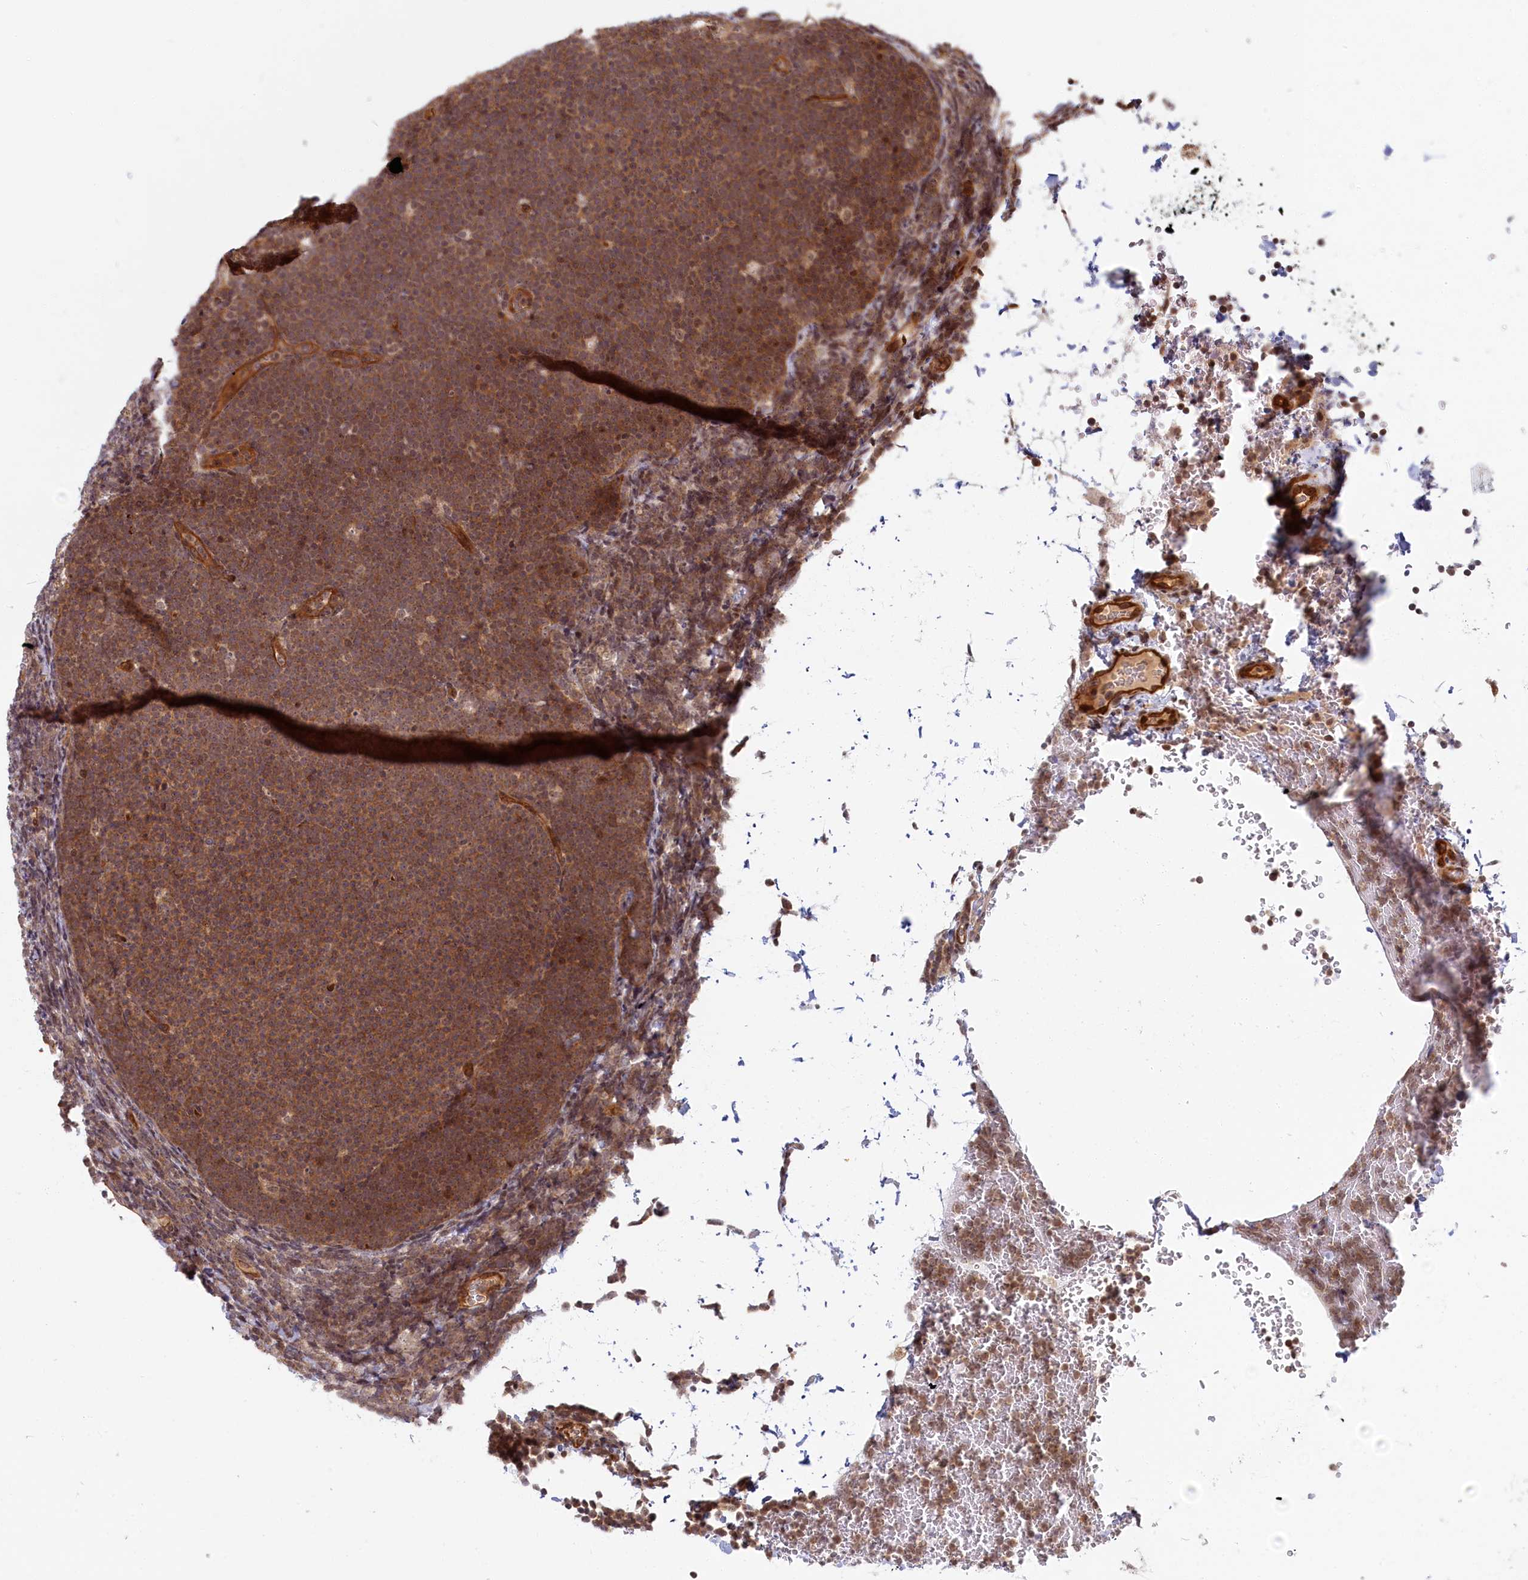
{"staining": {"intensity": "moderate", "quantity": ">75%", "location": "cytoplasmic/membranous"}, "tissue": "lymphoma", "cell_type": "Tumor cells", "image_type": "cancer", "snomed": [{"axis": "morphology", "description": "Malignant lymphoma, non-Hodgkin's type, High grade"}, {"axis": "topography", "description": "Lymph node"}], "caption": "Immunohistochemistry (IHC) (DAB) staining of malignant lymphoma, non-Hodgkin's type (high-grade) displays moderate cytoplasmic/membranous protein expression in approximately >75% of tumor cells.", "gene": "SNRK", "patient": {"sex": "male", "age": 13}}